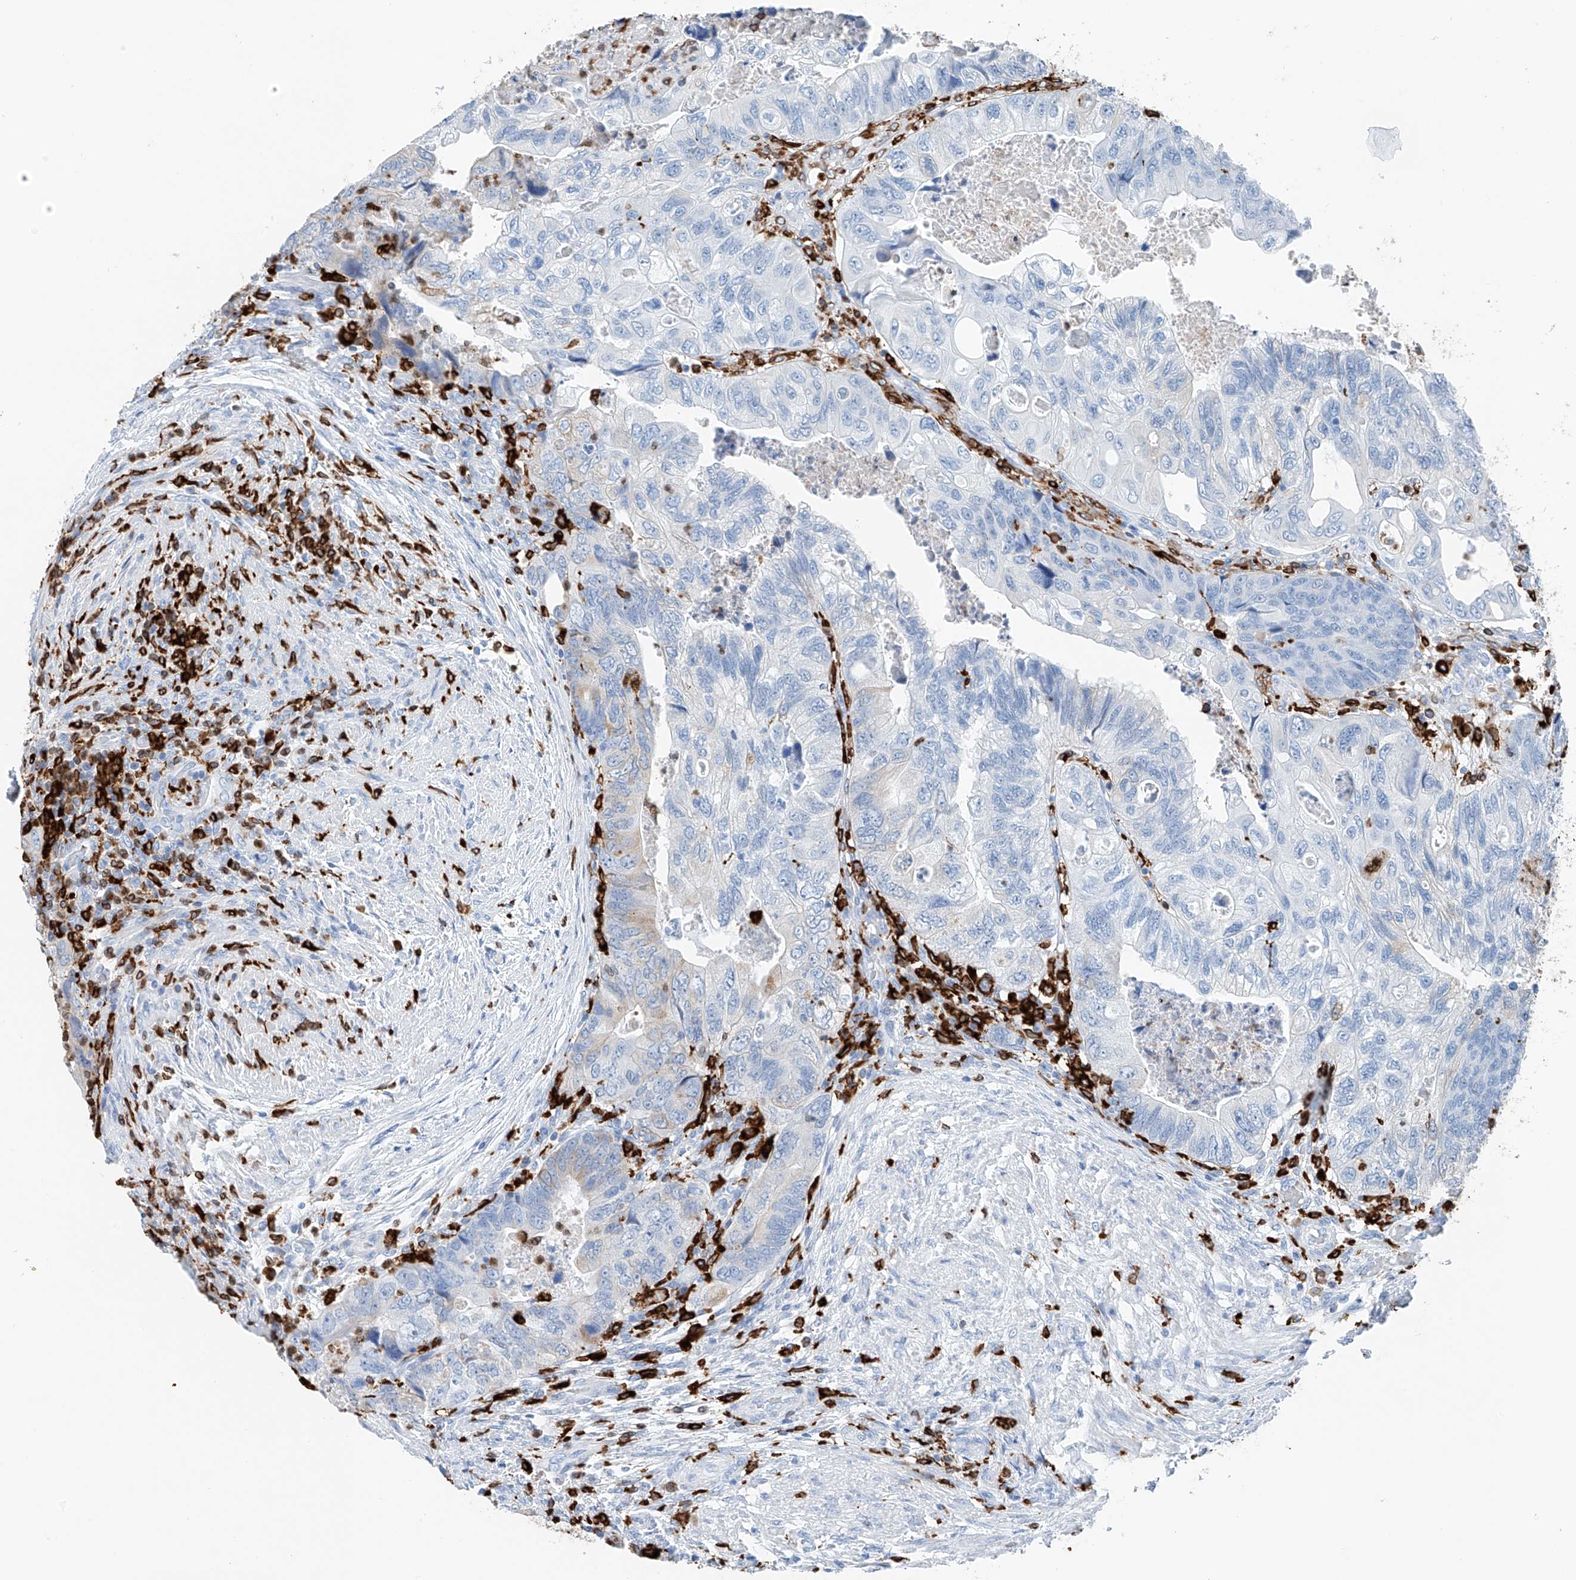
{"staining": {"intensity": "weak", "quantity": "<25%", "location": "cytoplasmic/membranous"}, "tissue": "colorectal cancer", "cell_type": "Tumor cells", "image_type": "cancer", "snomed": [{"axis": "morphology", "description": "Adenocarcinoma, NOS"}, {"axis": "topography", "description": "Rectum"}], "caption": "Immunohistochemical staining of adenocarcinoma (colorectal) shows no significant staining in tumor cells.", "gene": "TBXAS1", "patient": {"sex": "male", "age": 63}}